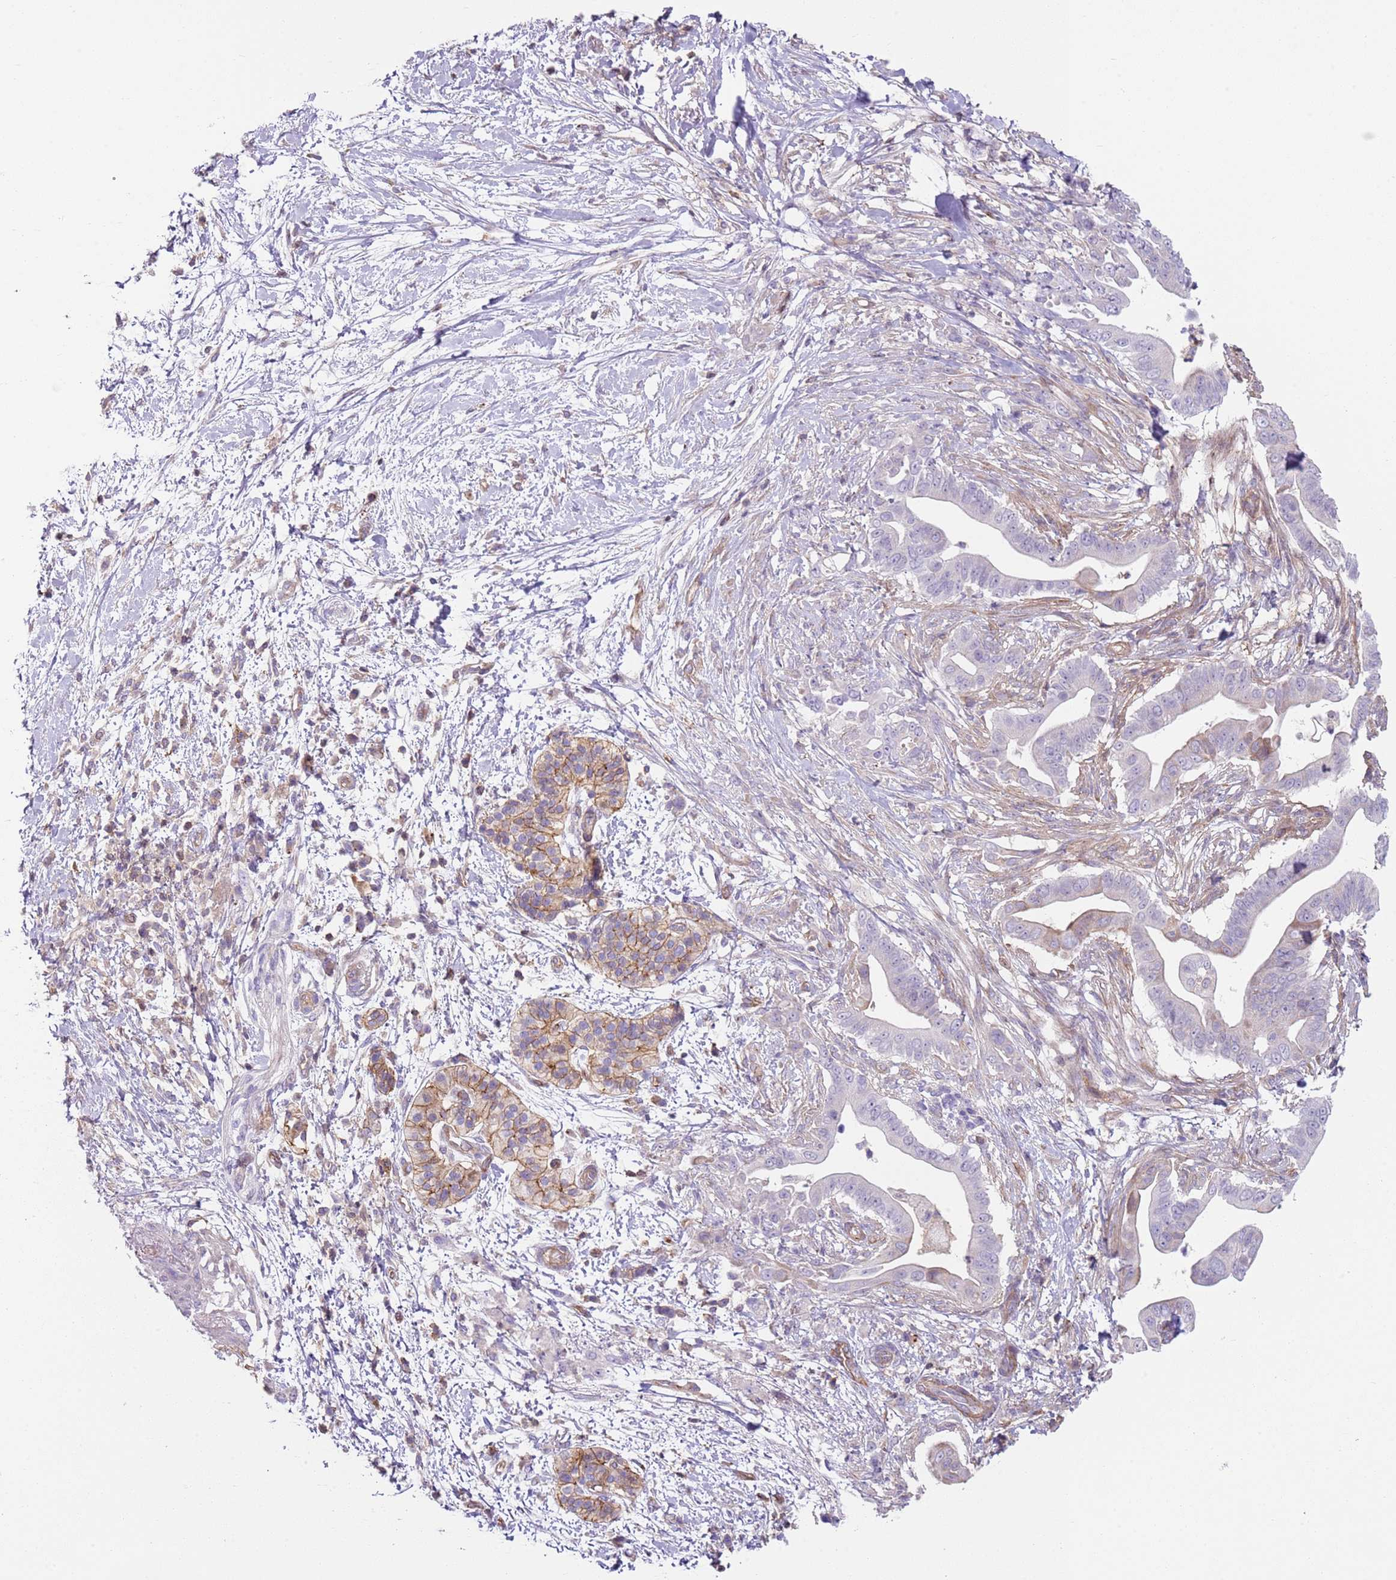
{"staining": {"intensity": "weak", "quantity": "<25%", "location": "cytoplasmic/membranous"}, "tissue": "pancreatic cancer", "cell_type": "Tumor cells", "image_type": "cancer", "snomed": [{"axis": "morphology", "description": "Adenocarcinoma, NOS"}, {"axis": "topography", "description": "Pancreas"}], "caption": "Immunohistochemical staining of pancreatic adenocarcinoma exhibits no significant staining in tumor cells.", "gene": "GNAI3", "patient": {"sex": "male", "age": 68}}